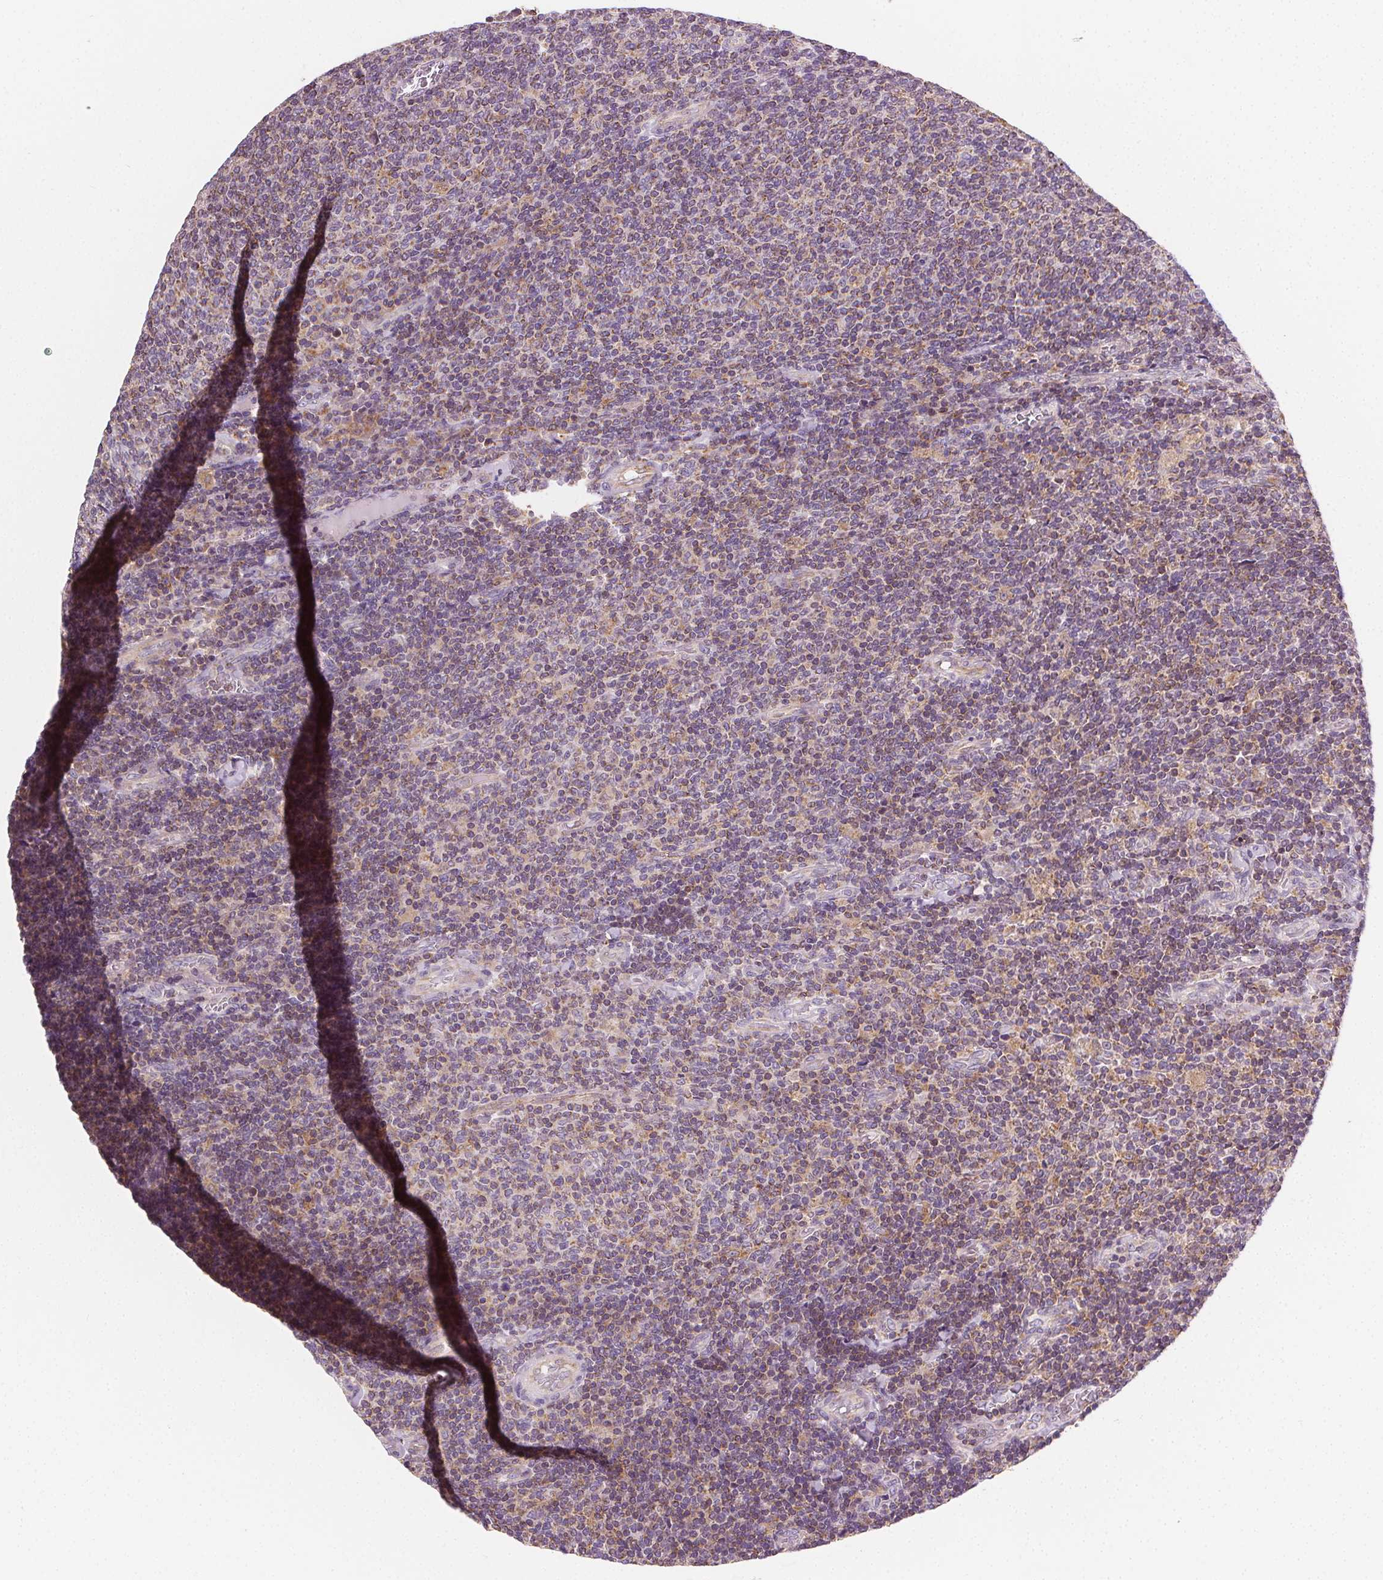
{"staining": {"intensity": "weak", "quantity": "<25%", "location": "cytoplasmic/membranous"}, "tissue": "lymphoma", "cell_type": "Tumor cells", "image_type": "cancer", "snomed": [{"axis": "morphology", "description": "Malignant lymphoma, non-Hodgkin's type, Low grade"}, {"axis": "topography", "description": "Lymph node"}], "caption": "Immunohistochemistry of human malignant lymphoma, non-Hodgkin's type (low-grade) demonstrates no staining in tumor cells. Nuclei are stained in blue.", "gene": "RAB20", "patient": {"sex": "male", "age": 52}}